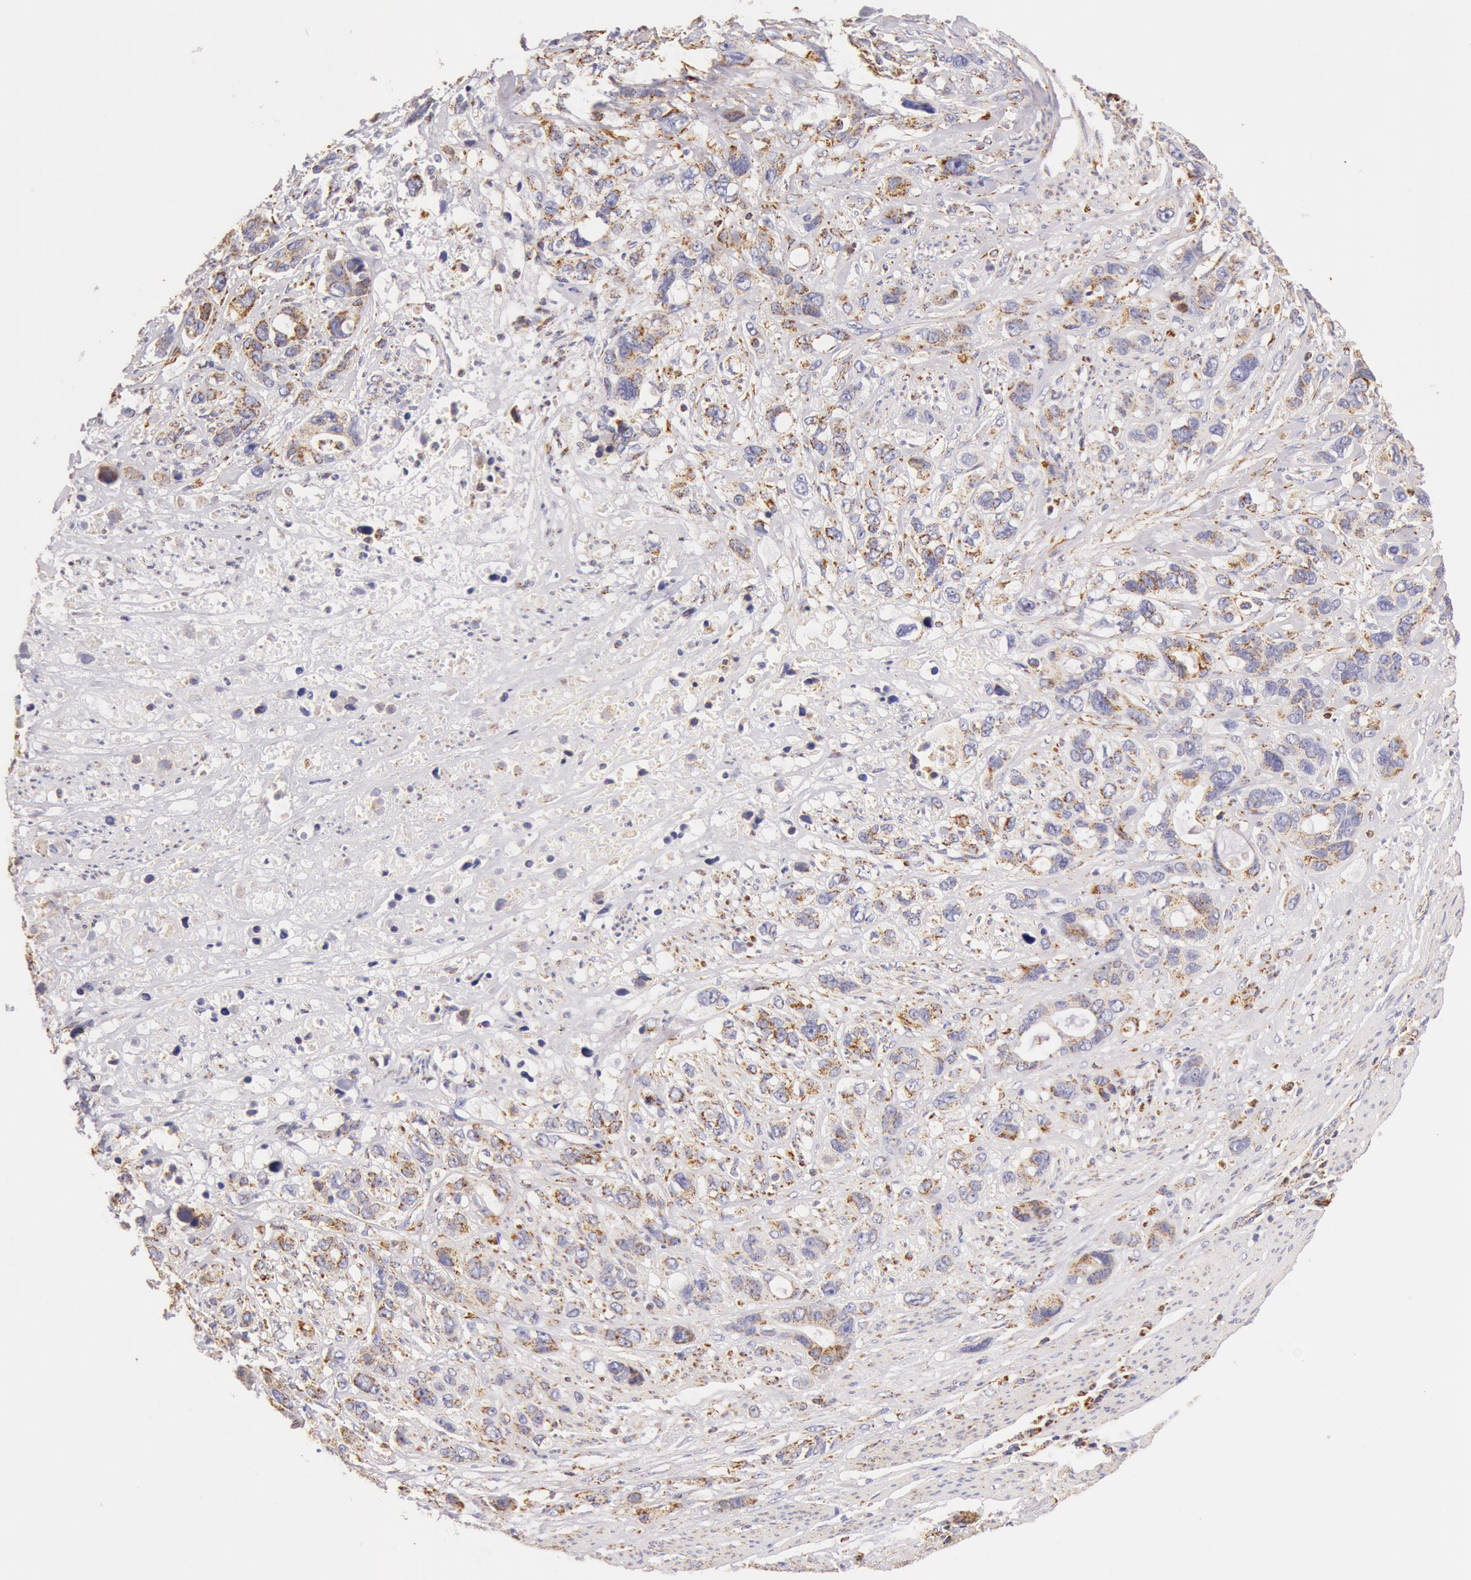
{"staining": {"intensity": "moderate", "quantity": "25%-75%", "location": "cytoplasmic/membranous"}, "tissue": "stomach cancer", "cell_type": "Tumor cells", "image_type": "cancer", "snomed": [{"axis": "morphology", "description": "Adenocarcinoma, NOS"}, {"axis": "topography", "description": "Stomach, upper"}], "caption": "Protein analysis of stomach adenocarcinoma tissue shows moderate cytoplasmic/membranous expression in about 25%-75% of tumor cells.", "gene": "ATP5F1B", "patient": {"sex": "male", "age": 47}}